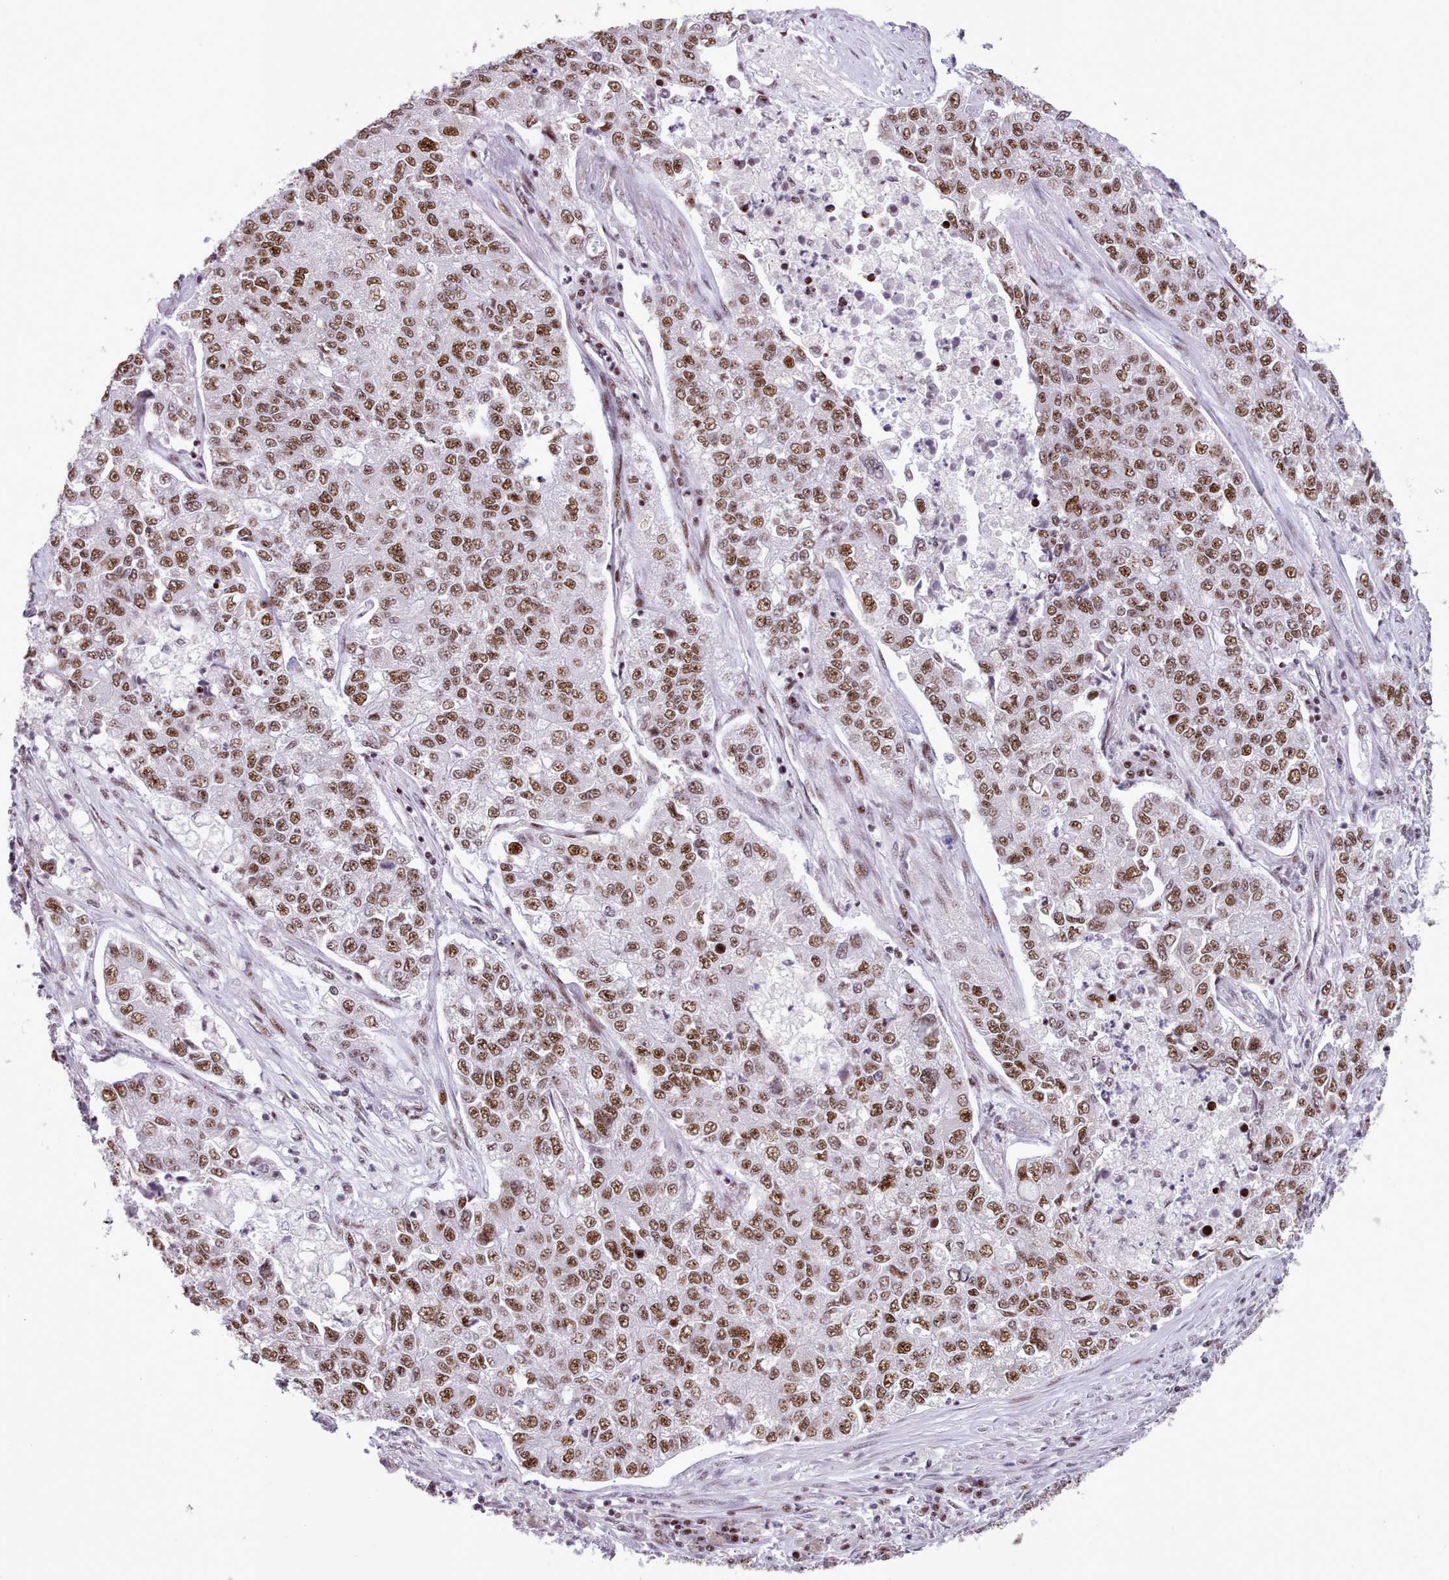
{"staining": {"intensity": "moderate", "quantity": ">75%", "location": "nuclear"}, "tissue": "lung cancer", "cell_type": "Tumor cells", "image_type": "cancer", "snomed": [{"axis": "morphology", "description": "Adenocarcinoma, NOS"}, {"axis": "topography", "description": "Lung"}], "caption": "Moderate nuclear positivity for a protein is present in approximately >75% of tumor cells of lung cancer (adenocarcinoma) using immunohistochemistry (IHC).", "gene": "TMEM35B", "patient": {"sex": "male", "age": 49}}